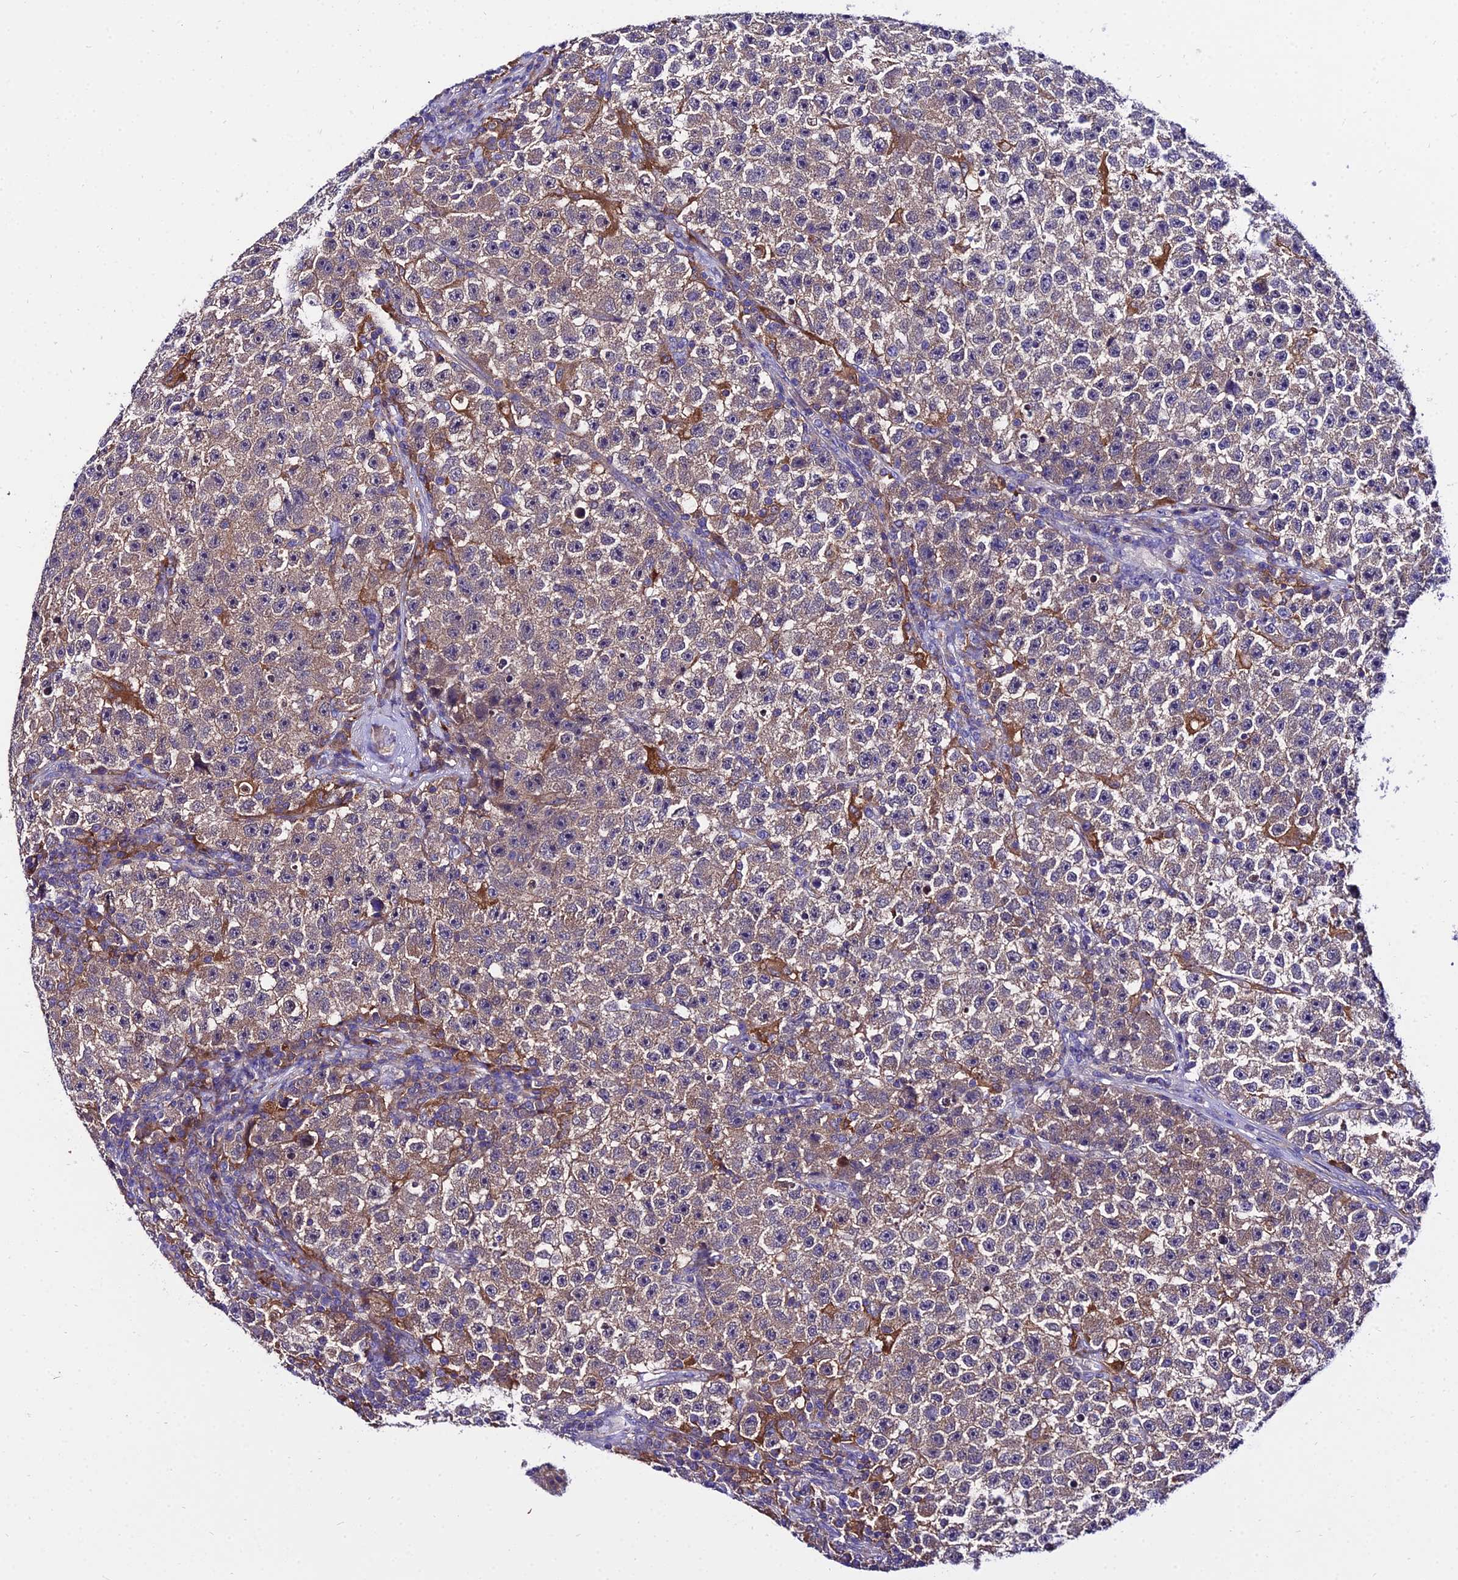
{"staining": {"intensity": "weak", "quantity": ">75%", "location": "cytoplasmic/membranous"}, "tissue": "testis cancer", "cell_type": "Tumor cells", "image_type": "cancer", "snomed": [{"axis": "morphology", "description": "Seminoma, NOS"}, {"axis": "topography", "description": "Testis"}], "caption": "Immunohistochemical staining of human testis seminoma demonstrates low levels of weak cytoplasmic/membranous expression in about >75% of tumor cells. Ihc stains the protein of interest in brown and the nuclei are stained blue.", "gene": "C2orf69", "patient": {"sex": "male", "age": 22}}